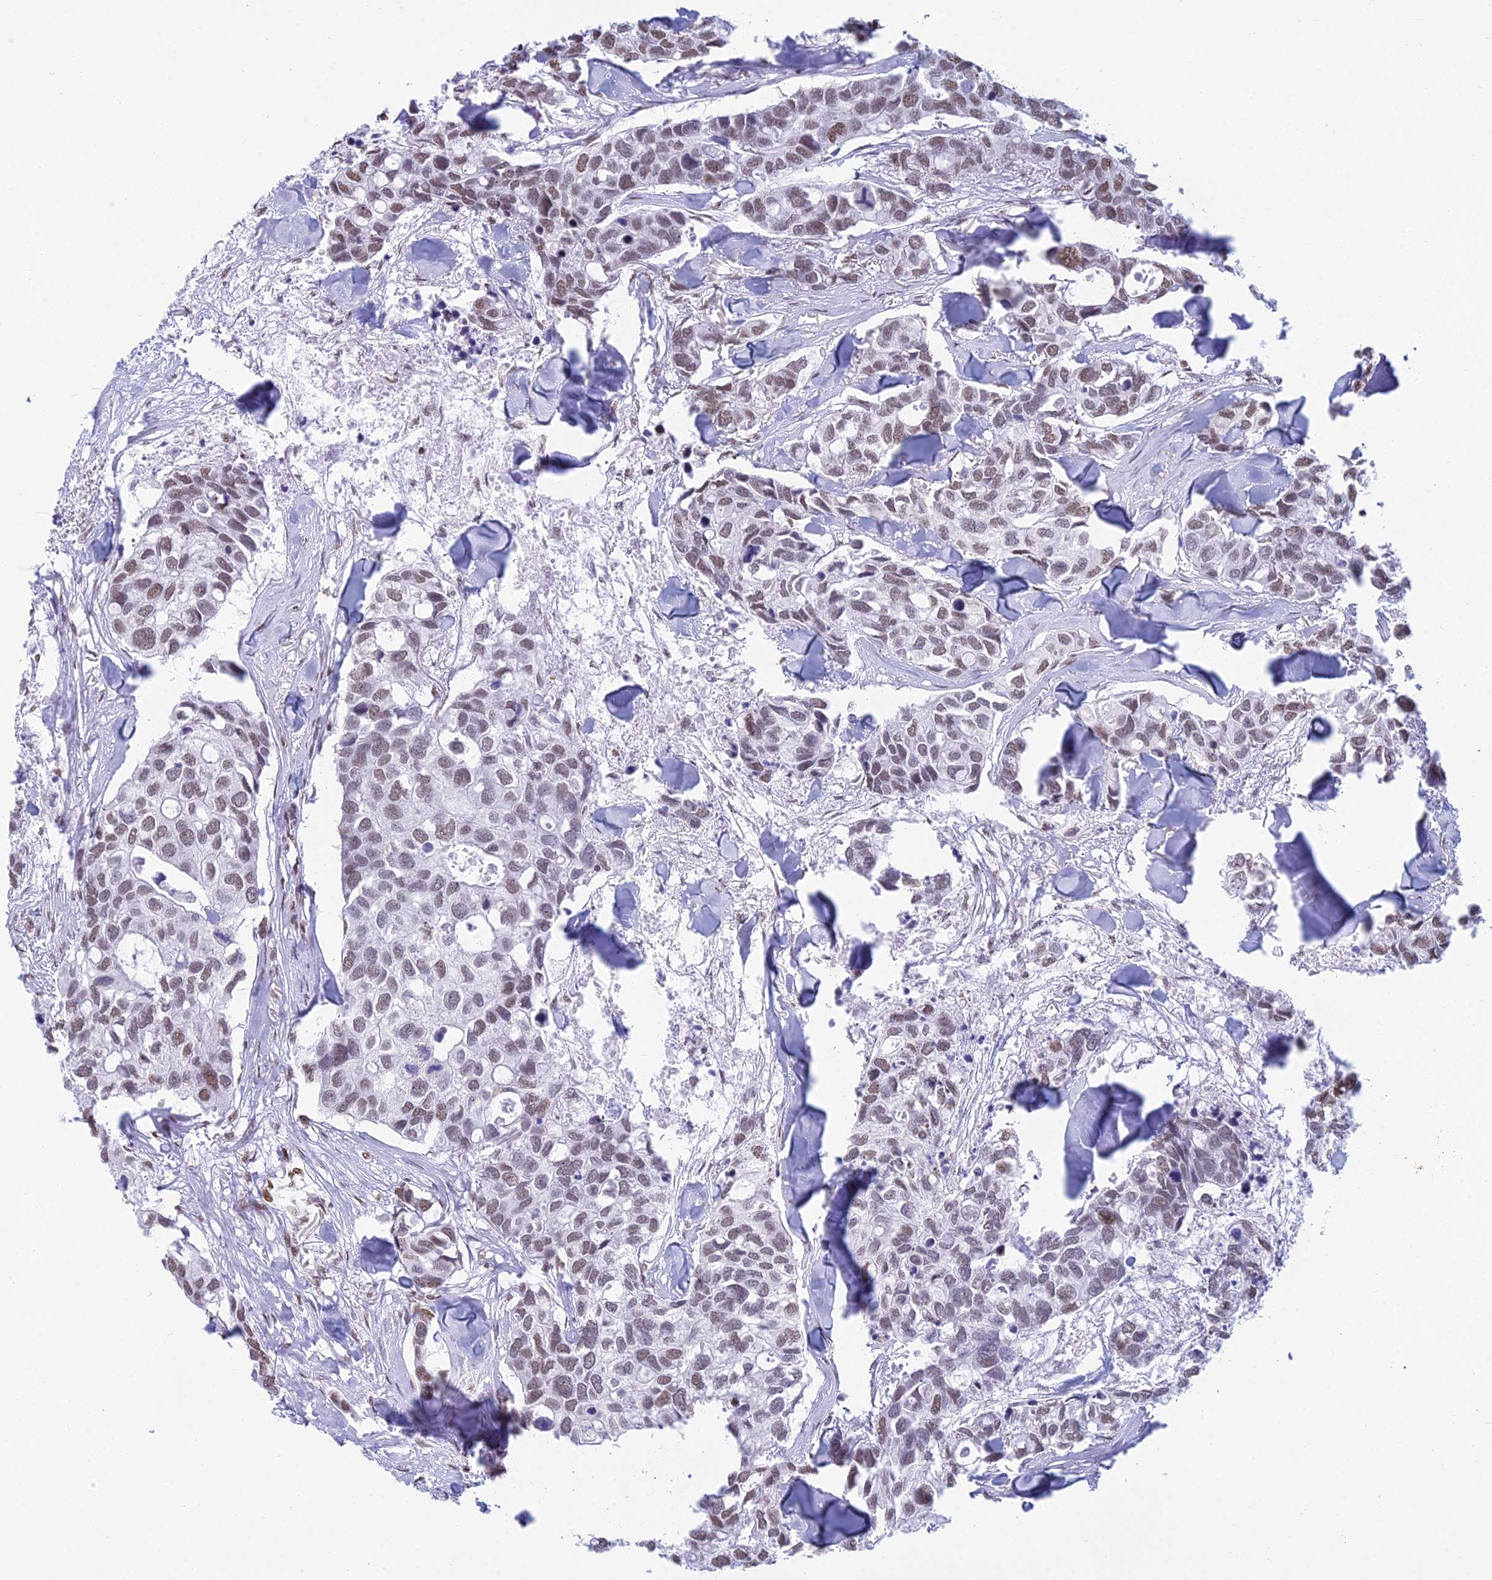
{"staining": {"intensity": "weak", "quantity": ">75%", "location": "nuclear"}, "tissue": "breast cancer", "cell_type": "Tumor cells", "image_type": "cancer", "snomed": [{"axis": "morphology", "description": "Duct carcinoma"}, {"axis": "topography", "description": "Breast"}], "caption": "Immunohistochemistry (IHC) (DAB) staining of human infiltrating ductal carcinoma (breast) reveals weak nuclear protein positivity in about >75% of tumor cells. (brown staining indicates protein expression, while blue staining denotes nuclei).", "gene": "CDC26", "patient": {"sex": "female", "age": 83}}